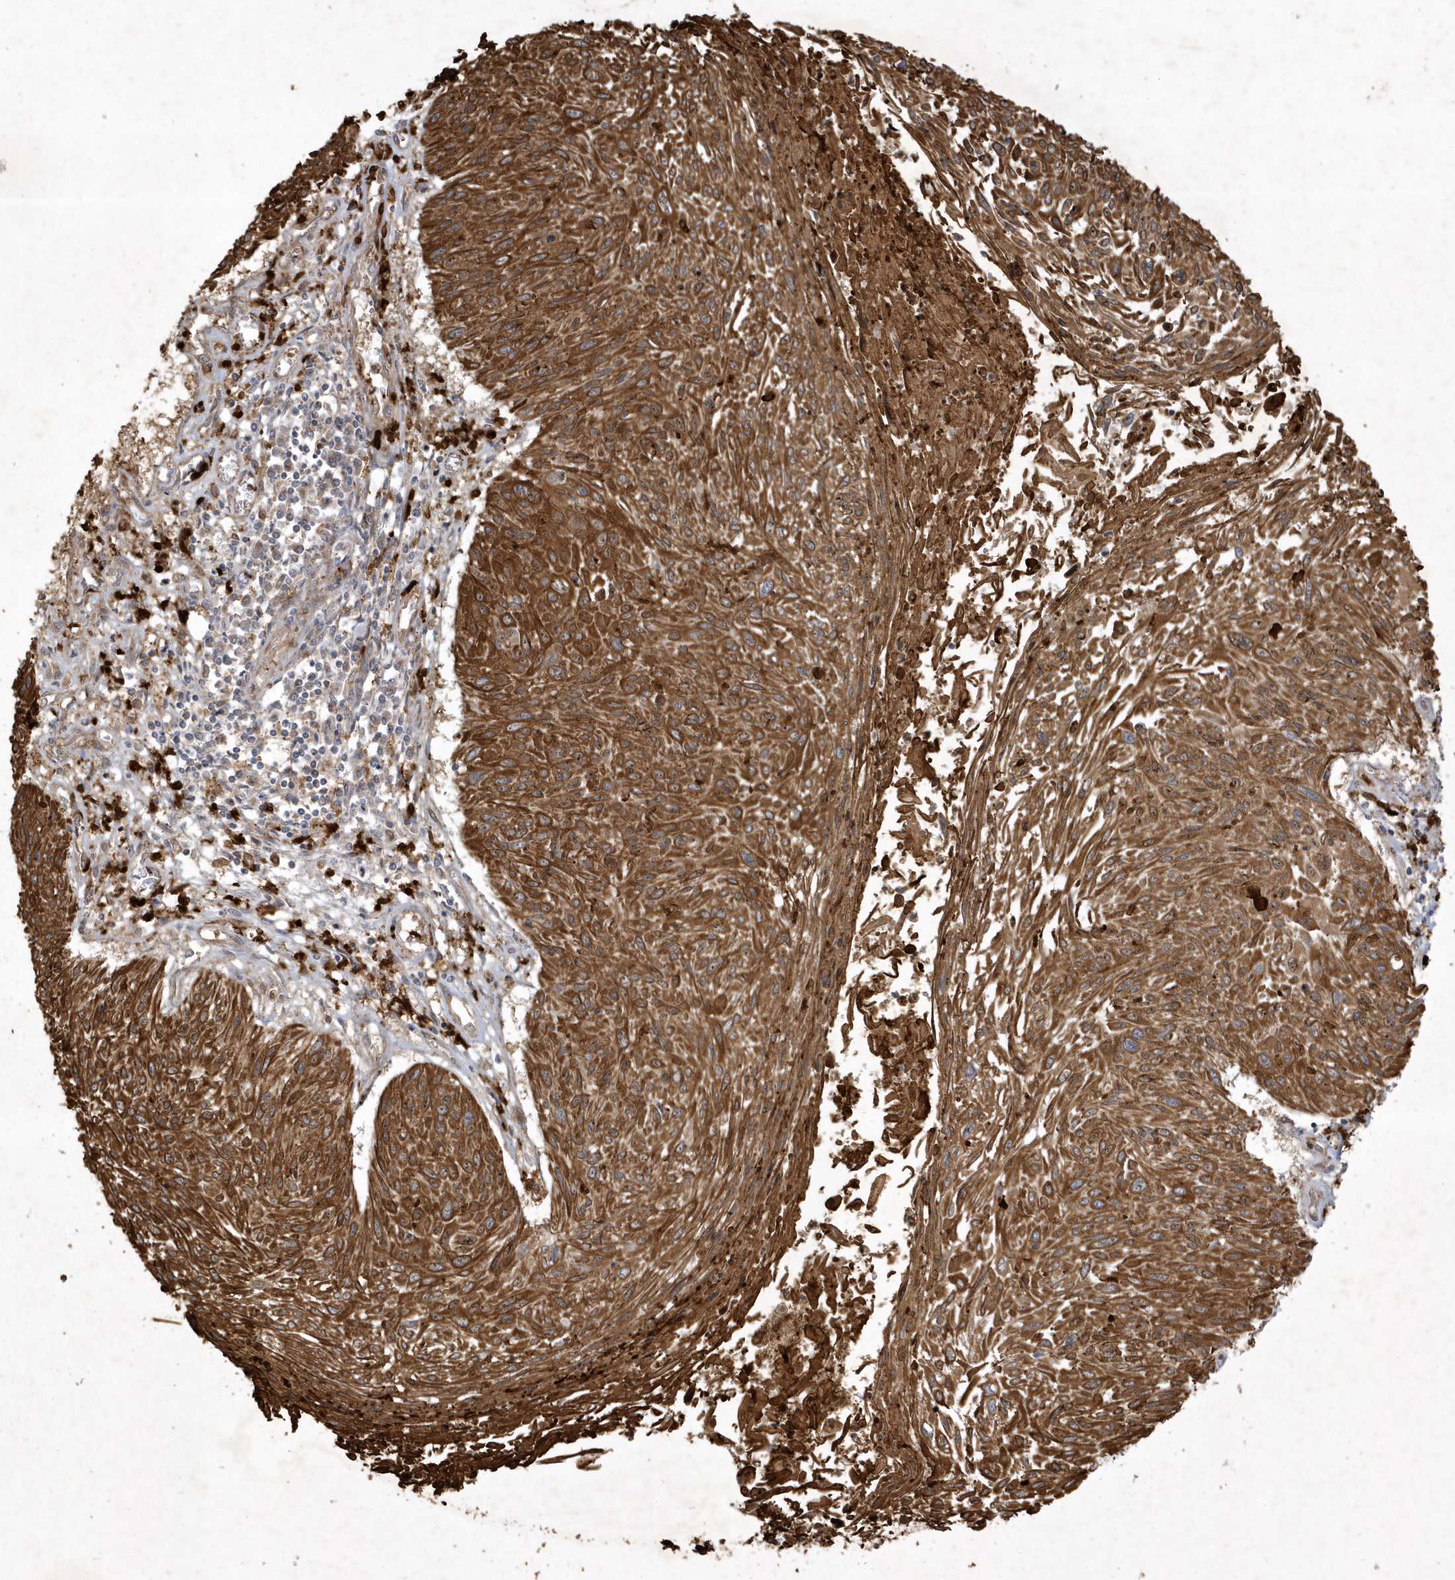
{"staining": {"intensity": "strong", "quantity": ">75%", "location": "cytoplasmic/membranous"}, "tissue": "cervical cancer", "cell_type": "Tumor cells", "image_type": "cancer", "snomed": [{"axis": "morphology", "description": "Squamous cell carcinoma, NOS"}, {"axis": "topography", "description": "Cervix"}], "caption": "Immunohistochemical staining of cervical squamous cell carcinoma displays high levels of strong cytoplasmic/membranous protein positivity in about >75% of tumor cells.", "gene": "IFT57", "patient": {"sex": "female", "age": 51}}